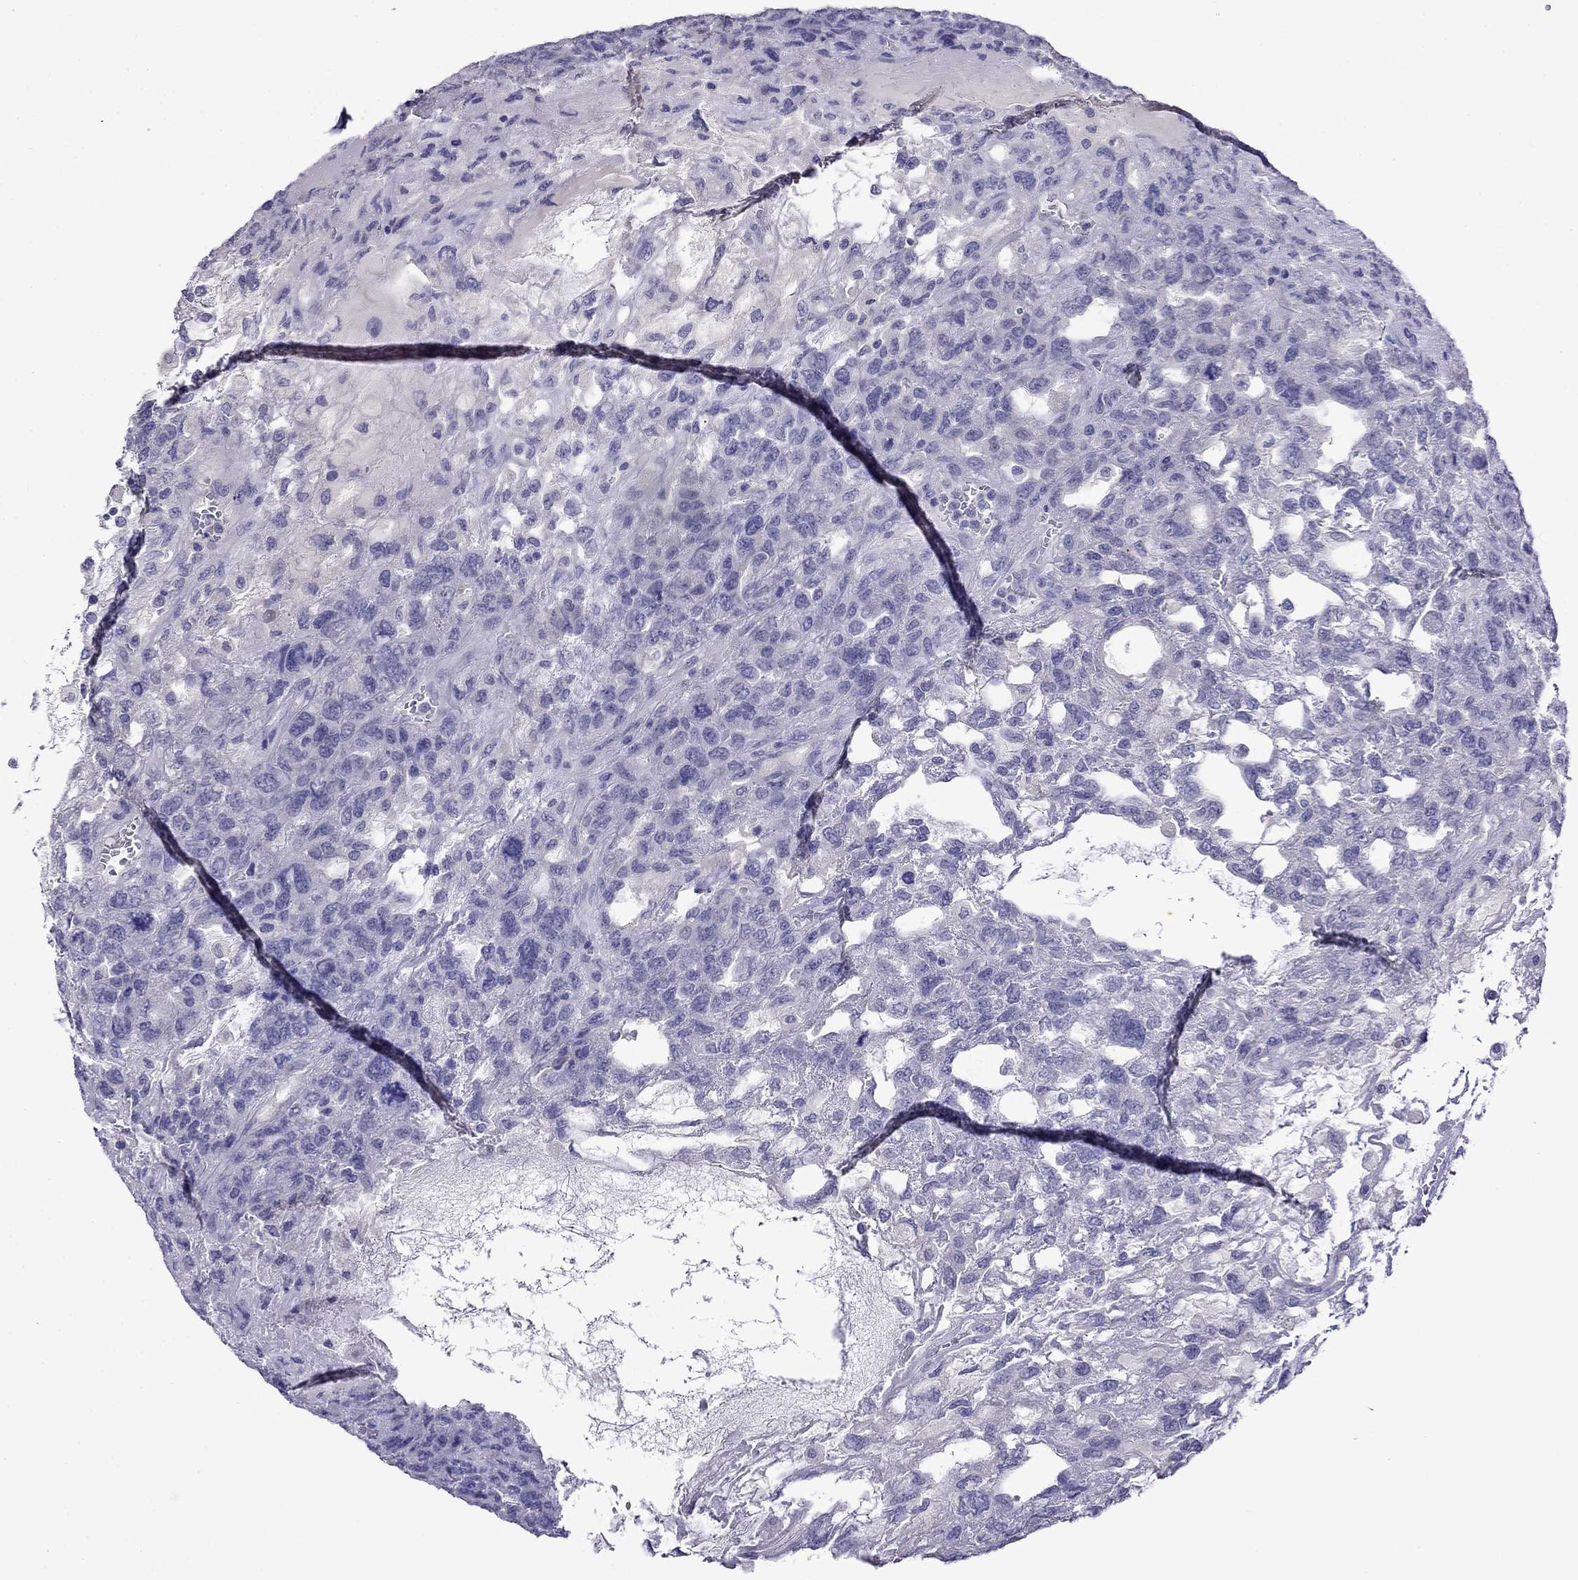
{"staining": {"intensity": "negative", "quantity": "none", "location": "none"}, "tissue": "testis cancer", "cell_type": "Tumor cells", "image_type": "cancer", "snomed": [{"axis": "morphology", "description": "Seminoma, NOS"}, {"axis": "topography", "description": "Testis"}], "caption": "Immunohistochemical staining of human testis cancer (seminoma) demonstrates no significant positivity in tumor cells. (DAB immunohistochemistry with hematoxylin counter stain).", "gene": "MYO15A", "patient": {"sex": "male", "age": 52}}